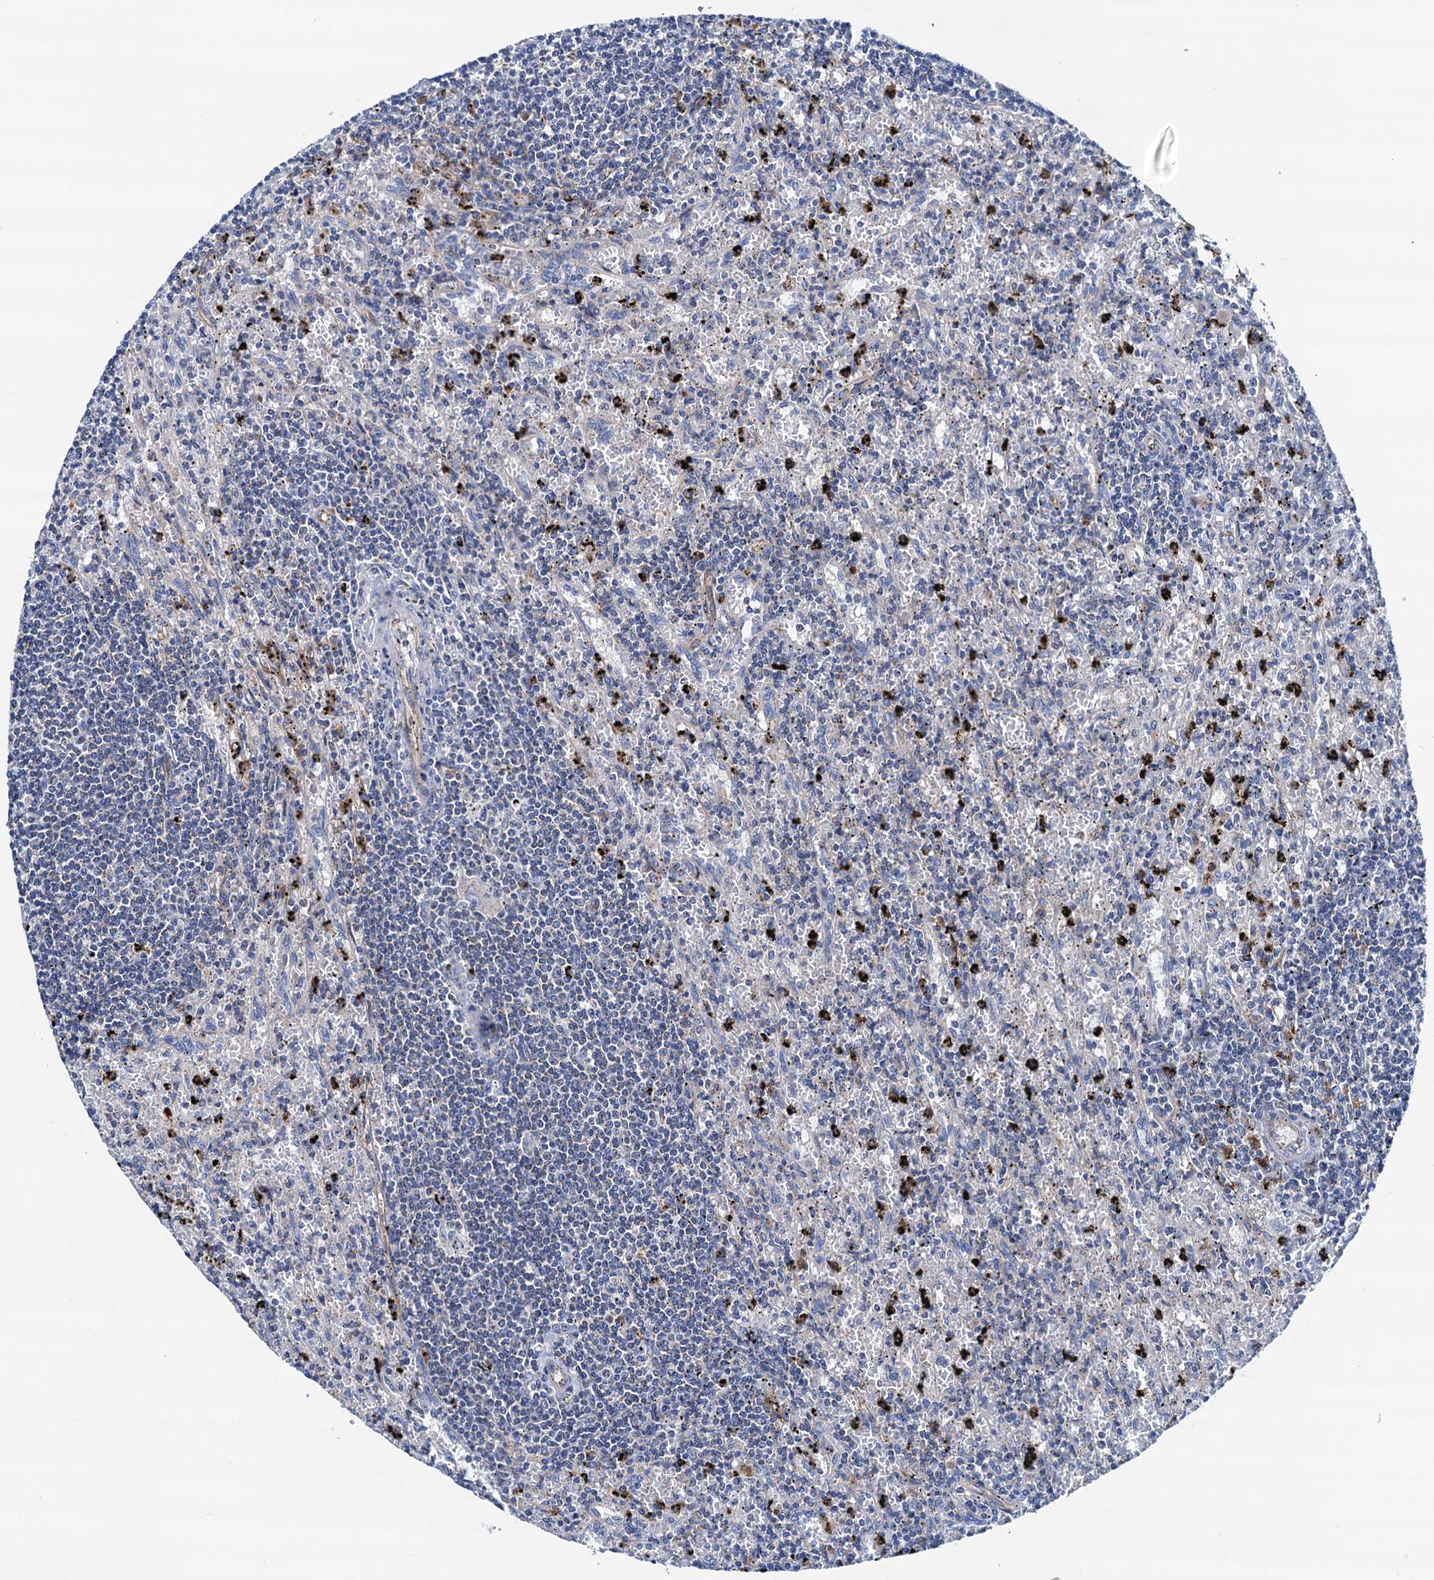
{"staining": {"intensity": "negative", "quantity": "none", "location": "none"}, "tissue": "lymphoma", "cell_type": "Tumor cells", "image_type": "cancer", "snomed": [{"axis": "morphology", "description": "Malignant lymphoma, non-Hodgkin's type, Low grade"}, {"axis": "topography", "description": "Spleen"}], "caption": "Lymphoma was stained to show a protein in brown. There is no significant positivity in tumor cells. (Brightfield microscopy of DAB IHC at high magnification).", "gene": "RASSF9", "patient": {"sex": "male", "age": 76}}